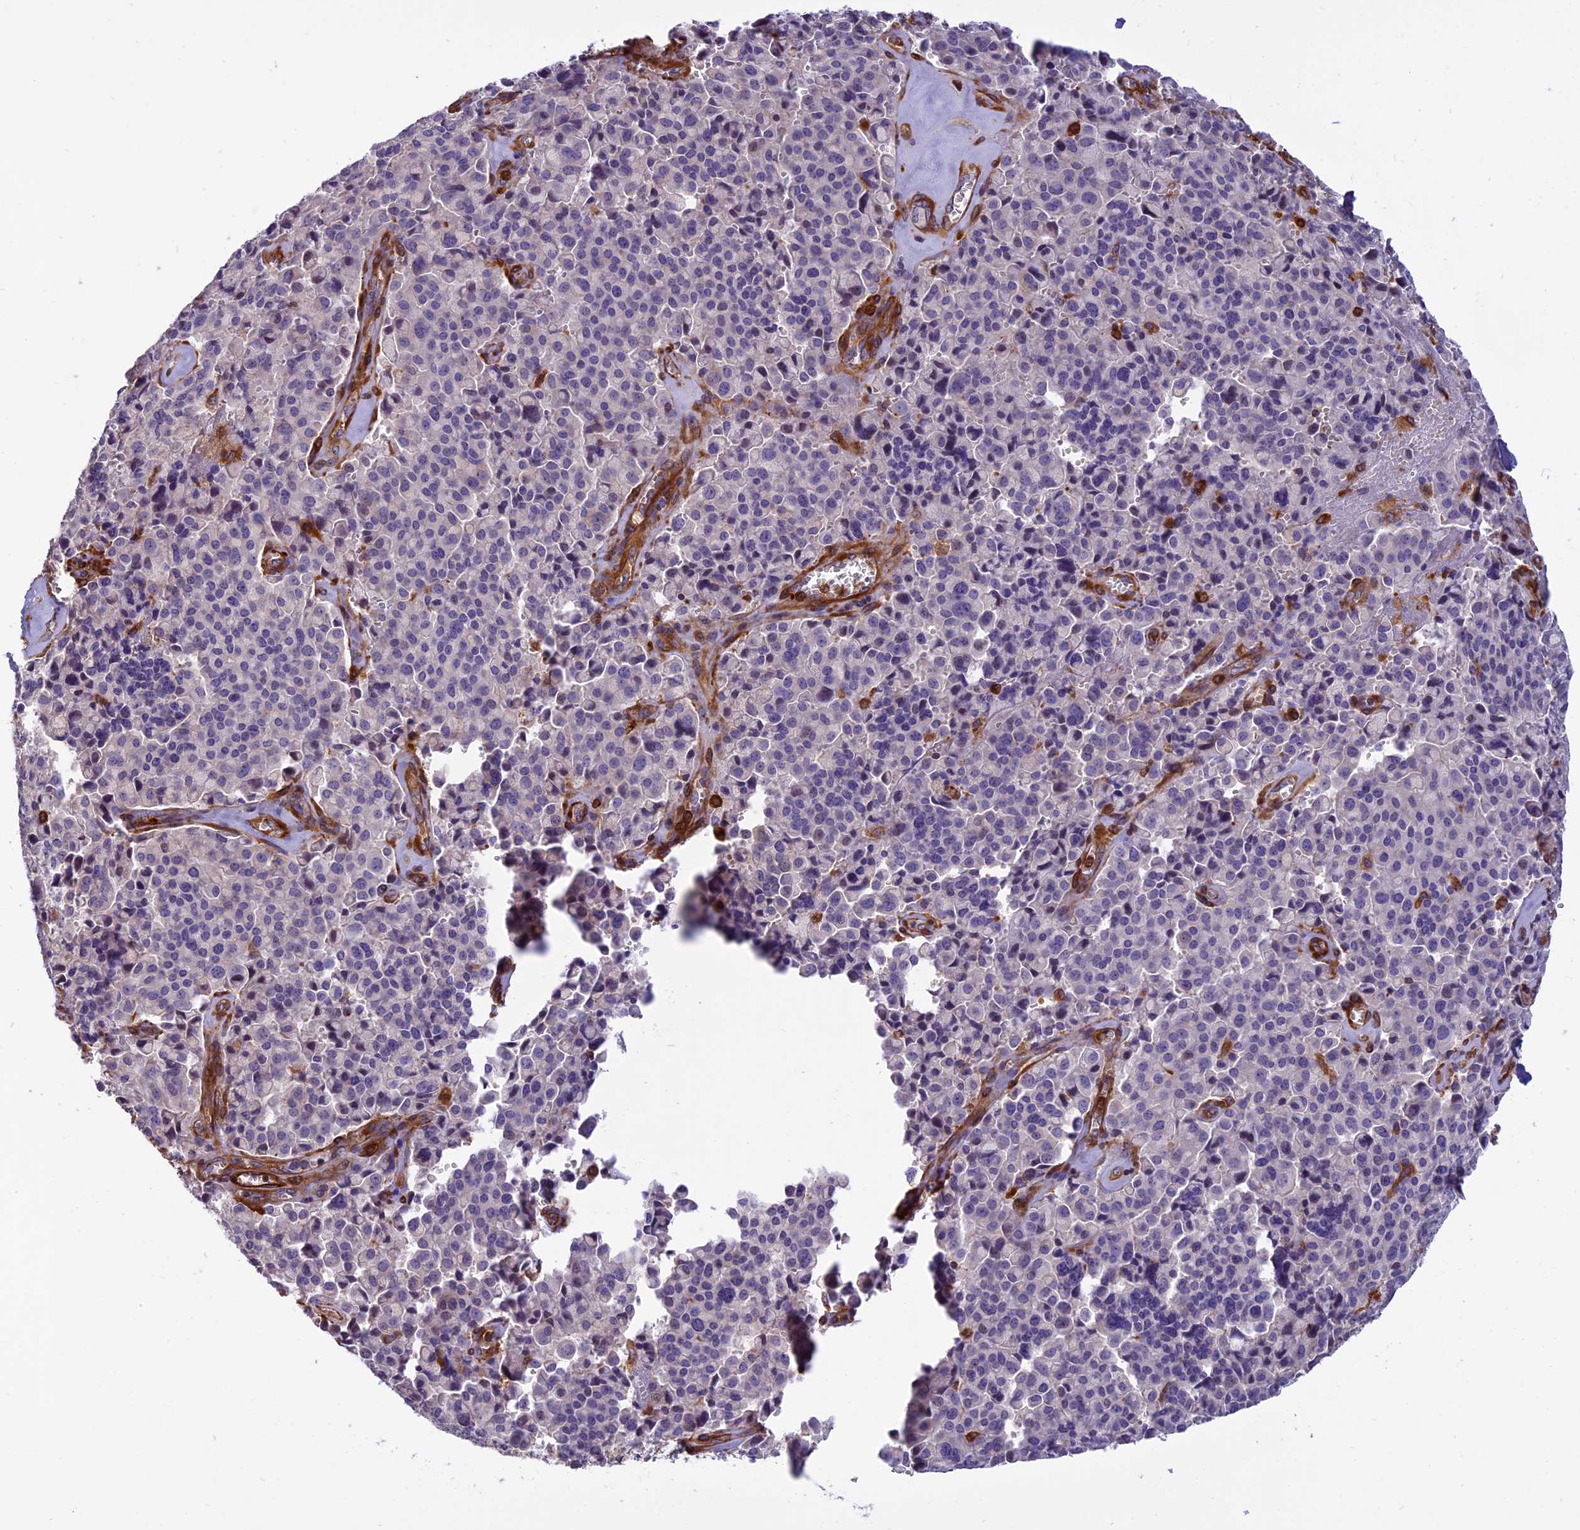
{"staining": {"intensity": "negative", "quantity": "none", "location": "none"}, "tissue": "pancreatic cancer", "cell_type": "Tumor cells", "image_type": "cancer", "snomed": [{"axis": "morphology", "description": "Adenocarcinoma, NOS"}, {"axis": "topography", "description": "Pancreas"}], "caption": "Human pancreatic cancer (adenocarcinoma) stained for a protein using IHC shows no staining in tumor cells.", "gene": "EHBP1L1", "patient": {"sex": "male", "age": 65}}